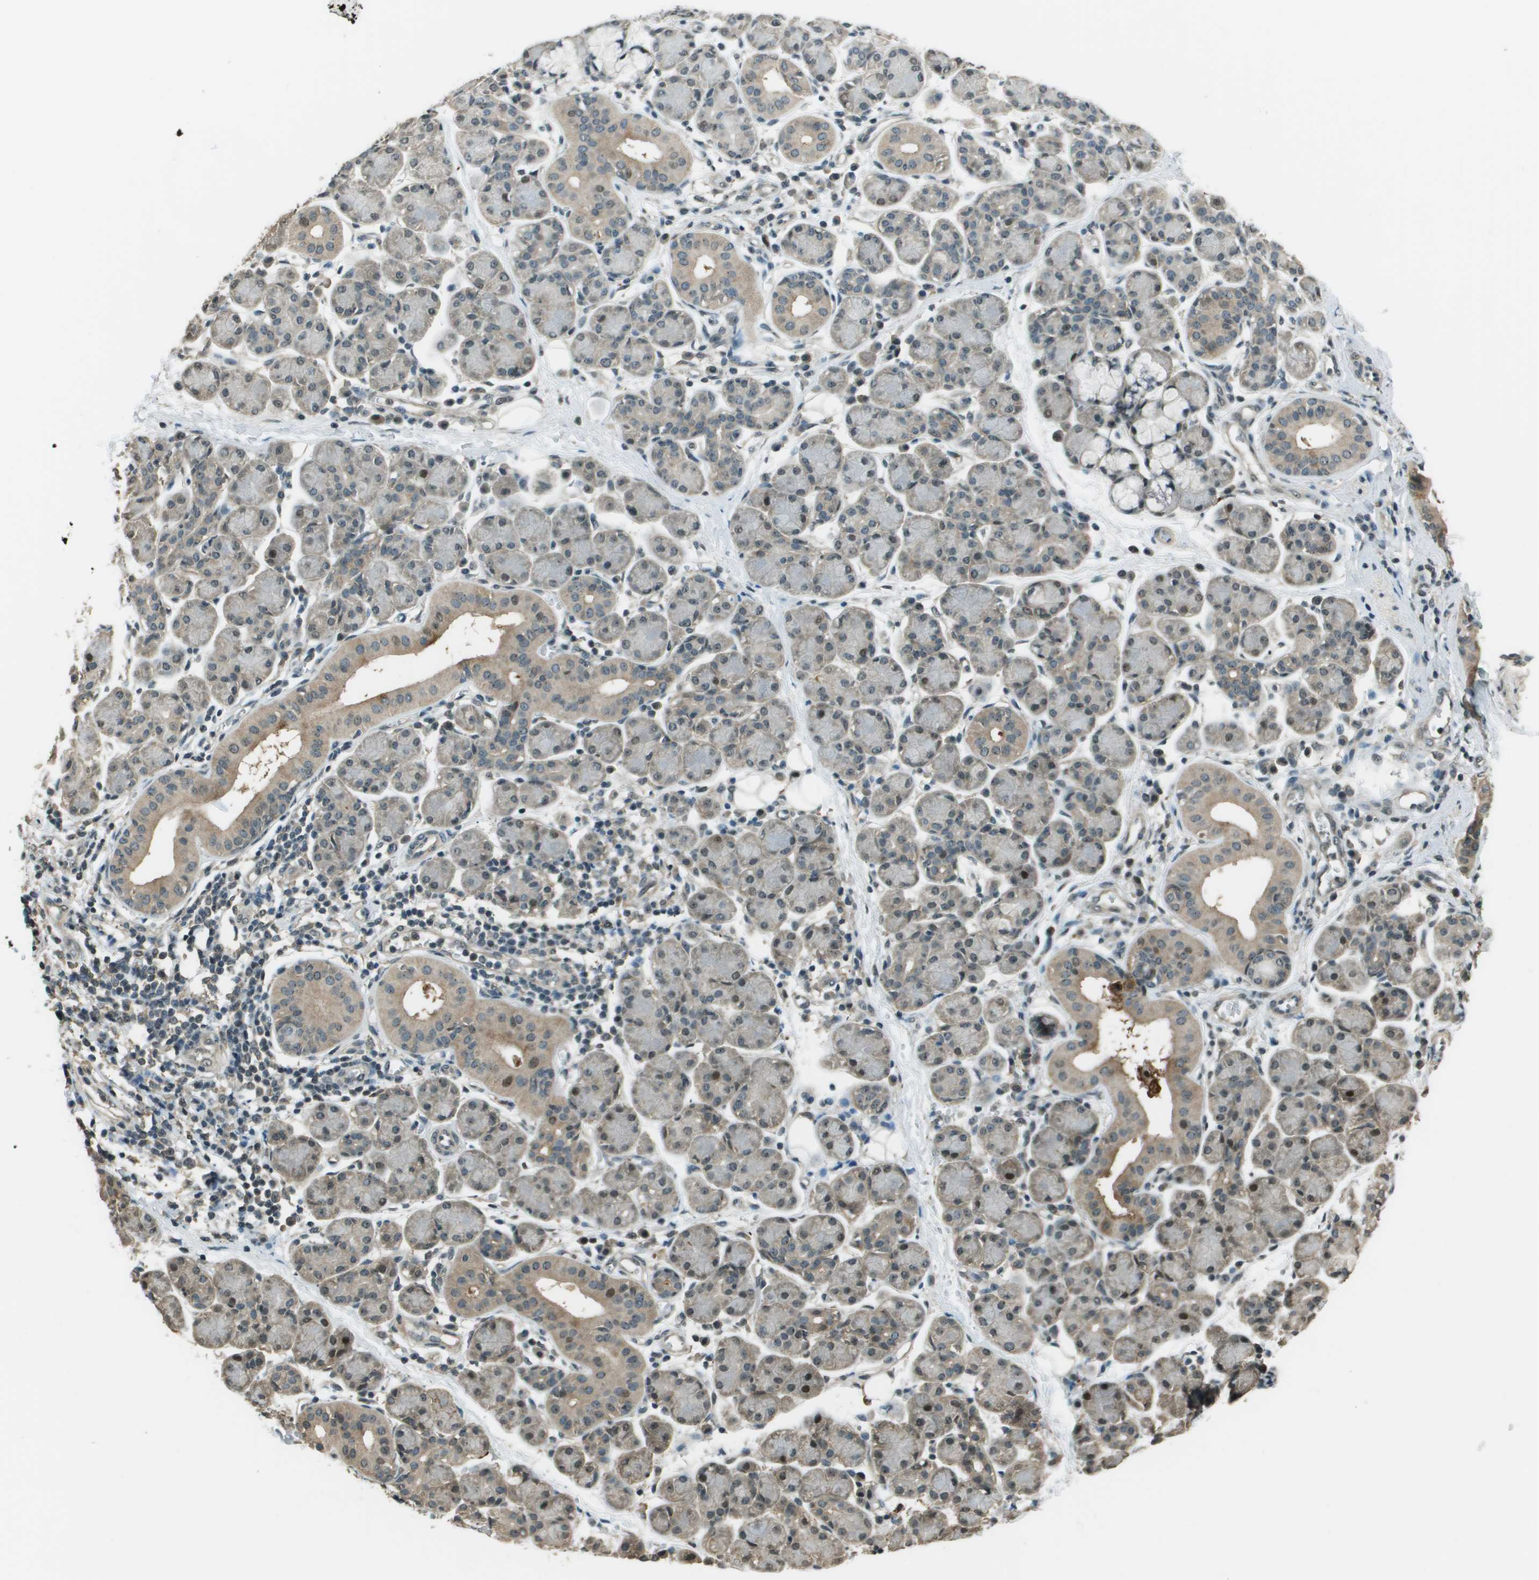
{"staining": {"intensity": "moderate", "quantity": "<25%", "location": "cytoplasmic/membranous"}, "tissue": "salivary gland", "cell_type": "Glandular cells", "image_type": "normal", "snomed": [{"axis": "morphology", "description": "Normal tissue, NOS"}, {"axis": "morphology", "description": "Inflammation, NOS"}, {"axis": "topography", "description": "Lymph node"}, {"axis": "topography", "description": "Salivary gland"}], "caption": "Salivary gland stained for a protein (brown) displays moderate cytoplasmic/membranous positive positivity in approximately <25% of glandular cells.", "gene": "SDC3", "patient": {"sex": "male", "age": 3}}